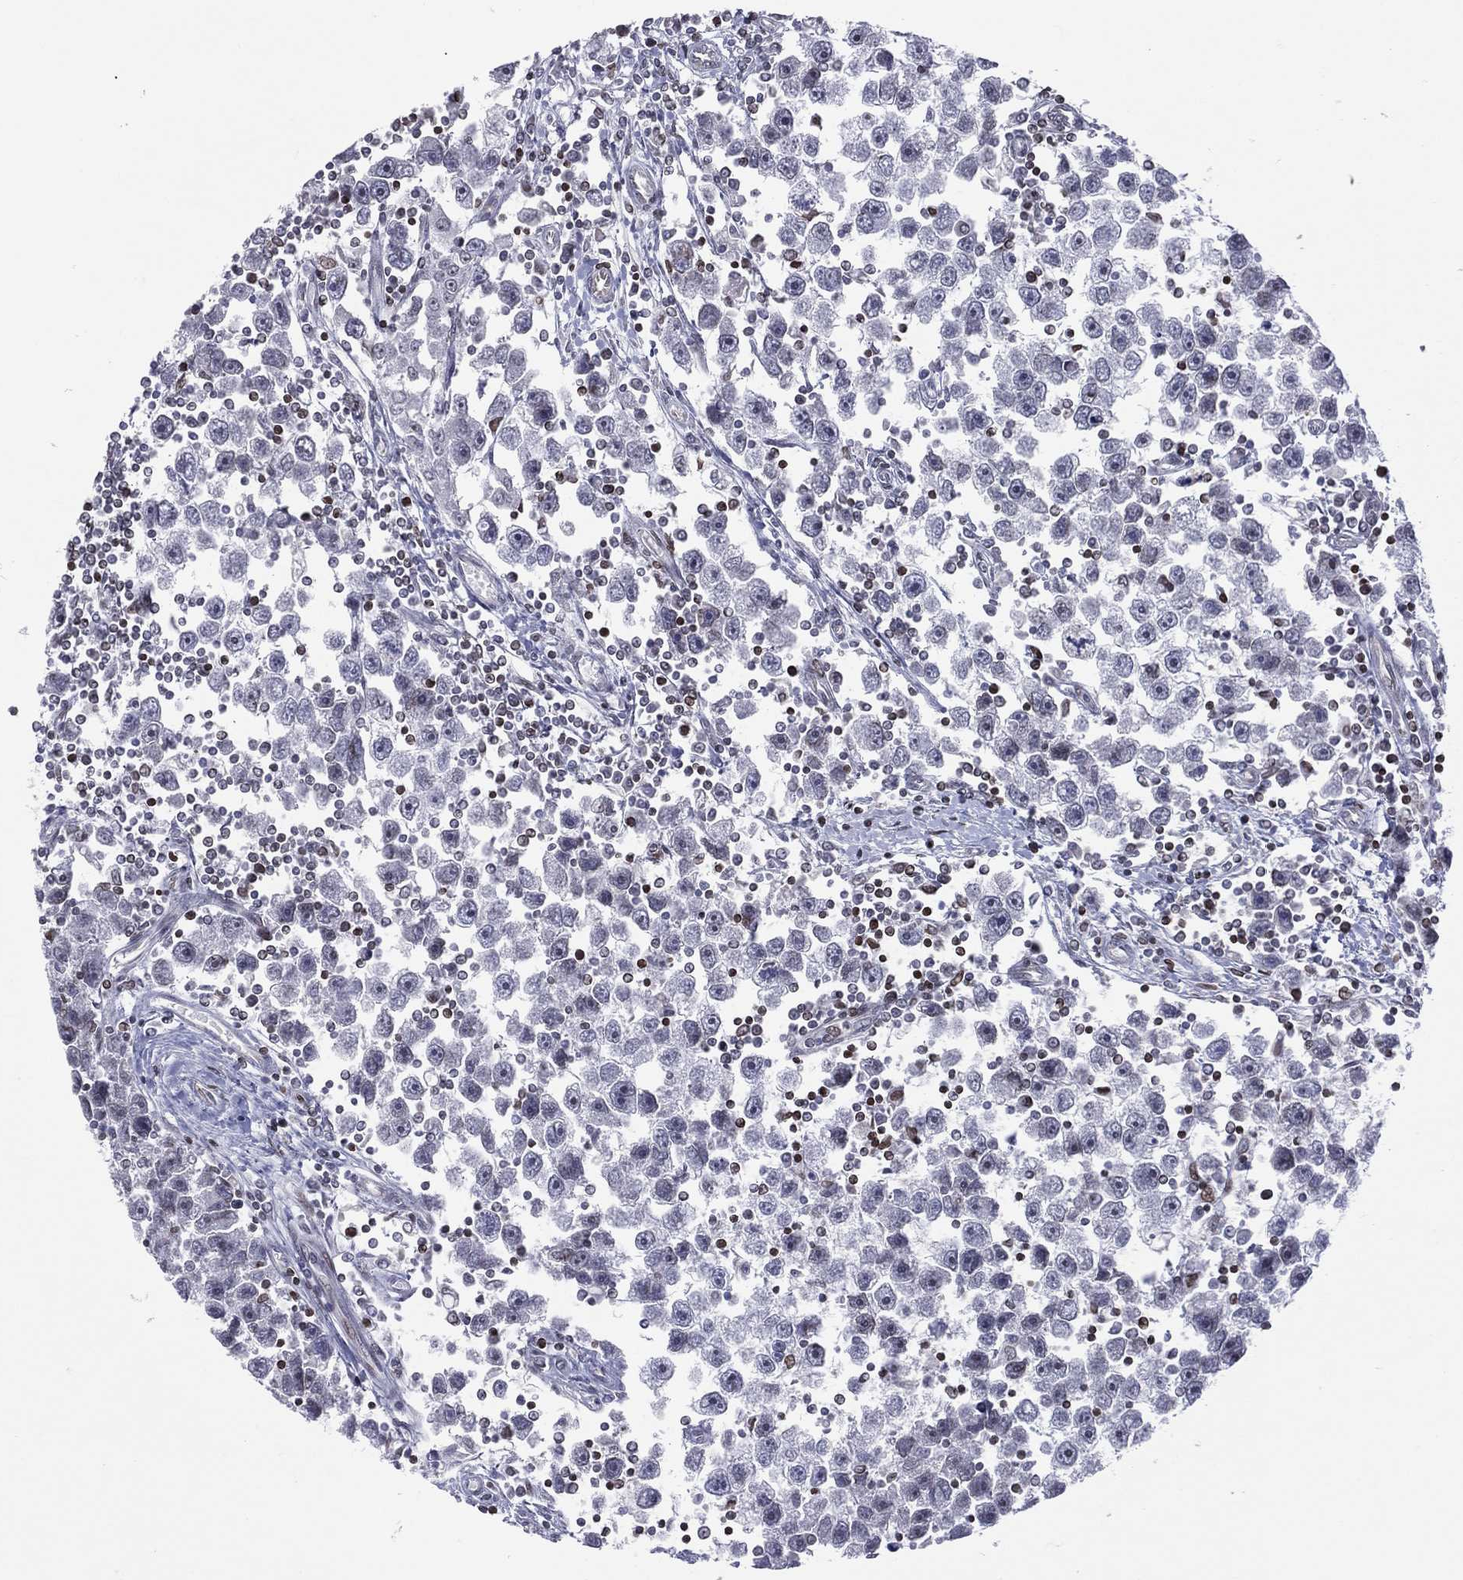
{"staining": {"intensity": "negative", "quantity": "none", "location": "none"}, "tissue": "testis cancer", "cell_type": "Tumor cells", "image_type": "cancer", "snomed": [{"axis": "morphology", "description": "Seminoma, NOS"}, {"axis": "topography", "description": "Testis"}], "caption": "DAB (3,3'-diaminobenzidine) immunohistochemical staining of testis cancer demonstrates no significant expression in tumor cells.", "gene": "DBF4B", "patient": {"sex": "male", "age": 30}}